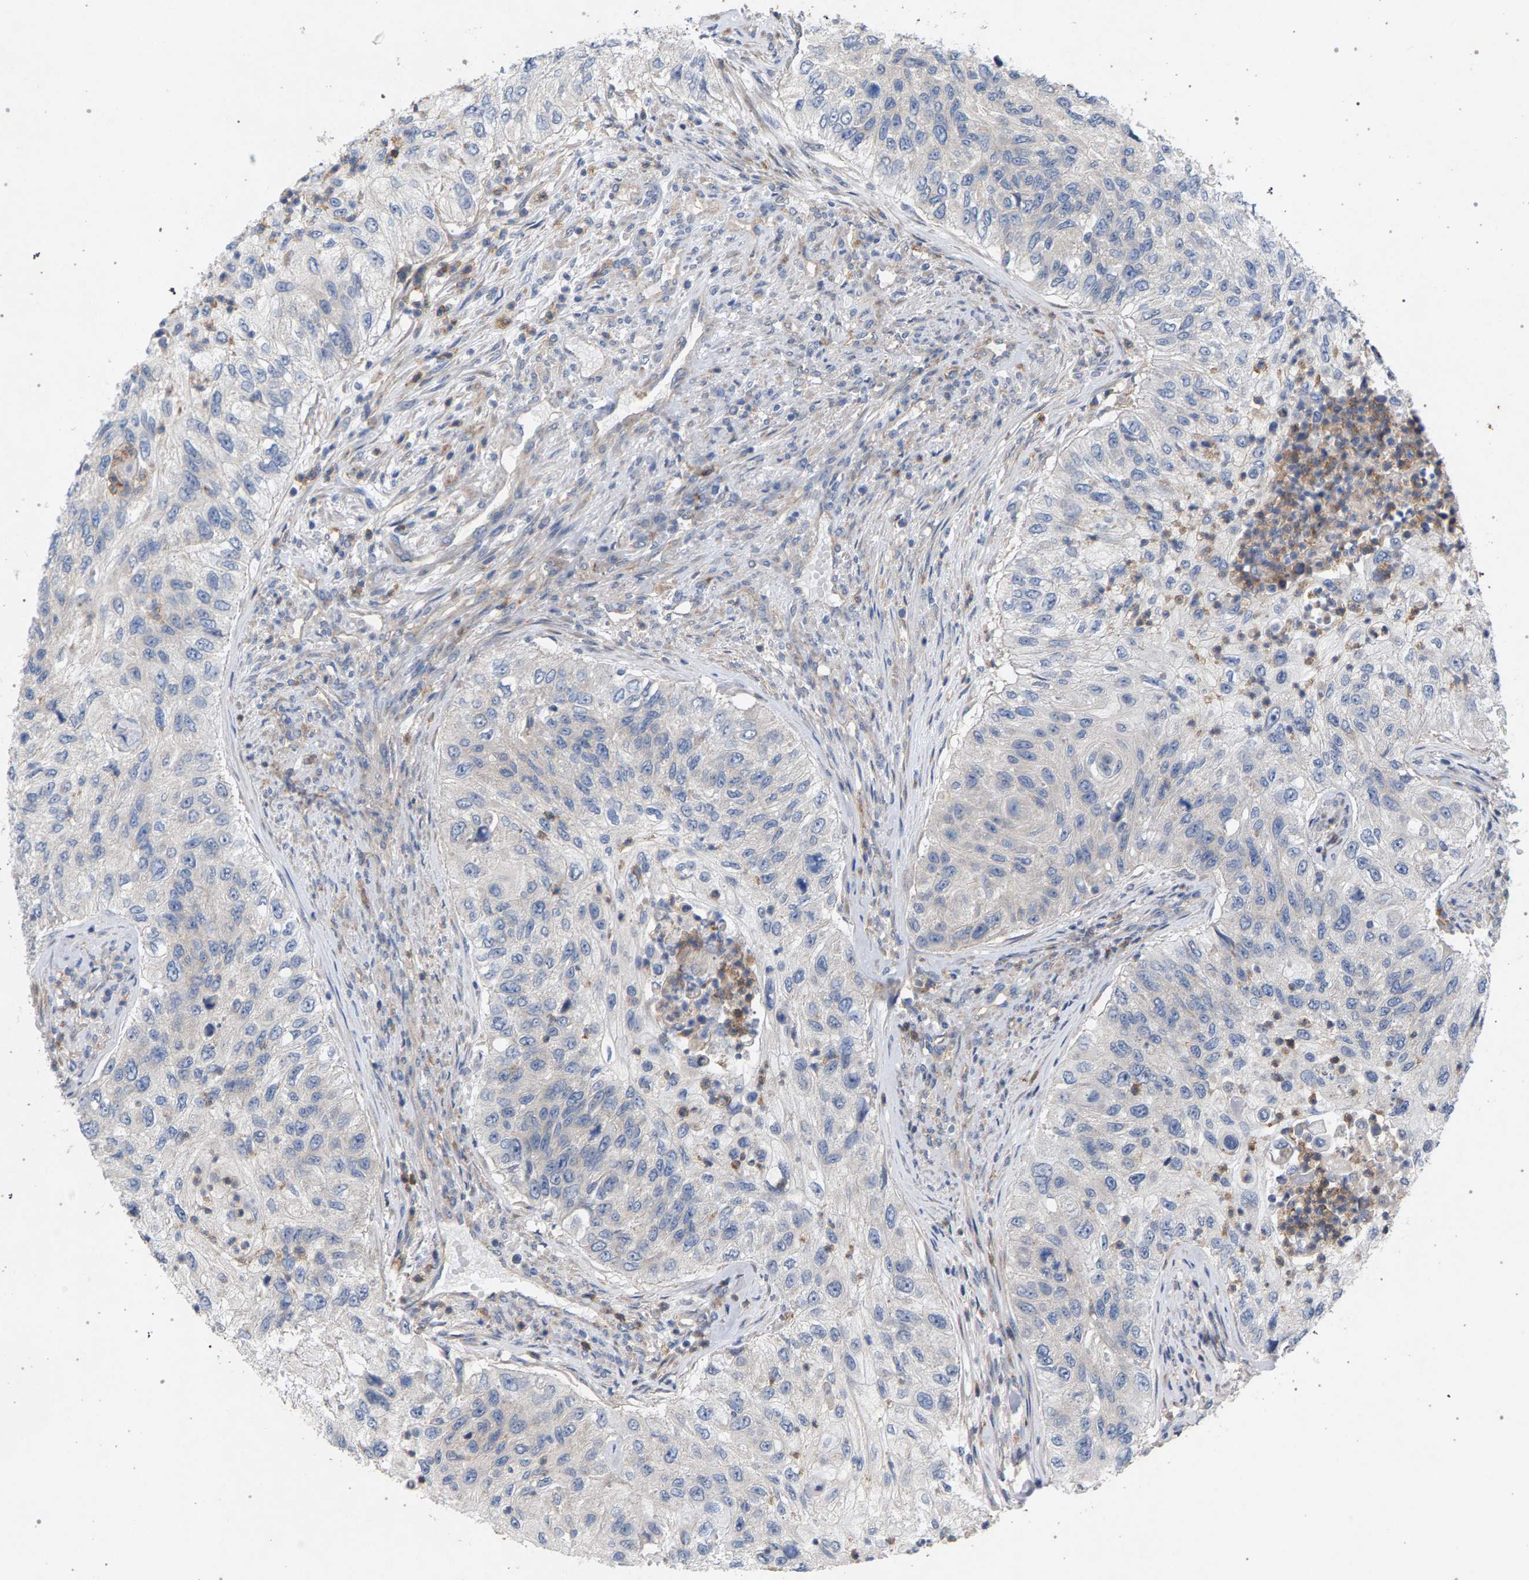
{"staining": {"intensity": "negative", "quantity": "none", "location": "none"}, "tissue": "urothelial cancer", "cell_type": "Tumor cells", "image_type": "cancer", "snomed": [{"axis": "morphology", "description": "Urothelial carcinoma, High grade"}, {"axis": "topography", "description": "Urinary bladder"}], "caption": "High-grade urothelial carcinoma was stained to show a protein in brown. There is no significant positivity in tumor cells. (Stains: DAB immunohistochemistry (IHC) with hematoxylin counter stain, Microscopy: brightfield microscopy at high magnification).", "gene": "MAMDC2", "patient": {"sex": "female", "age": 60}}